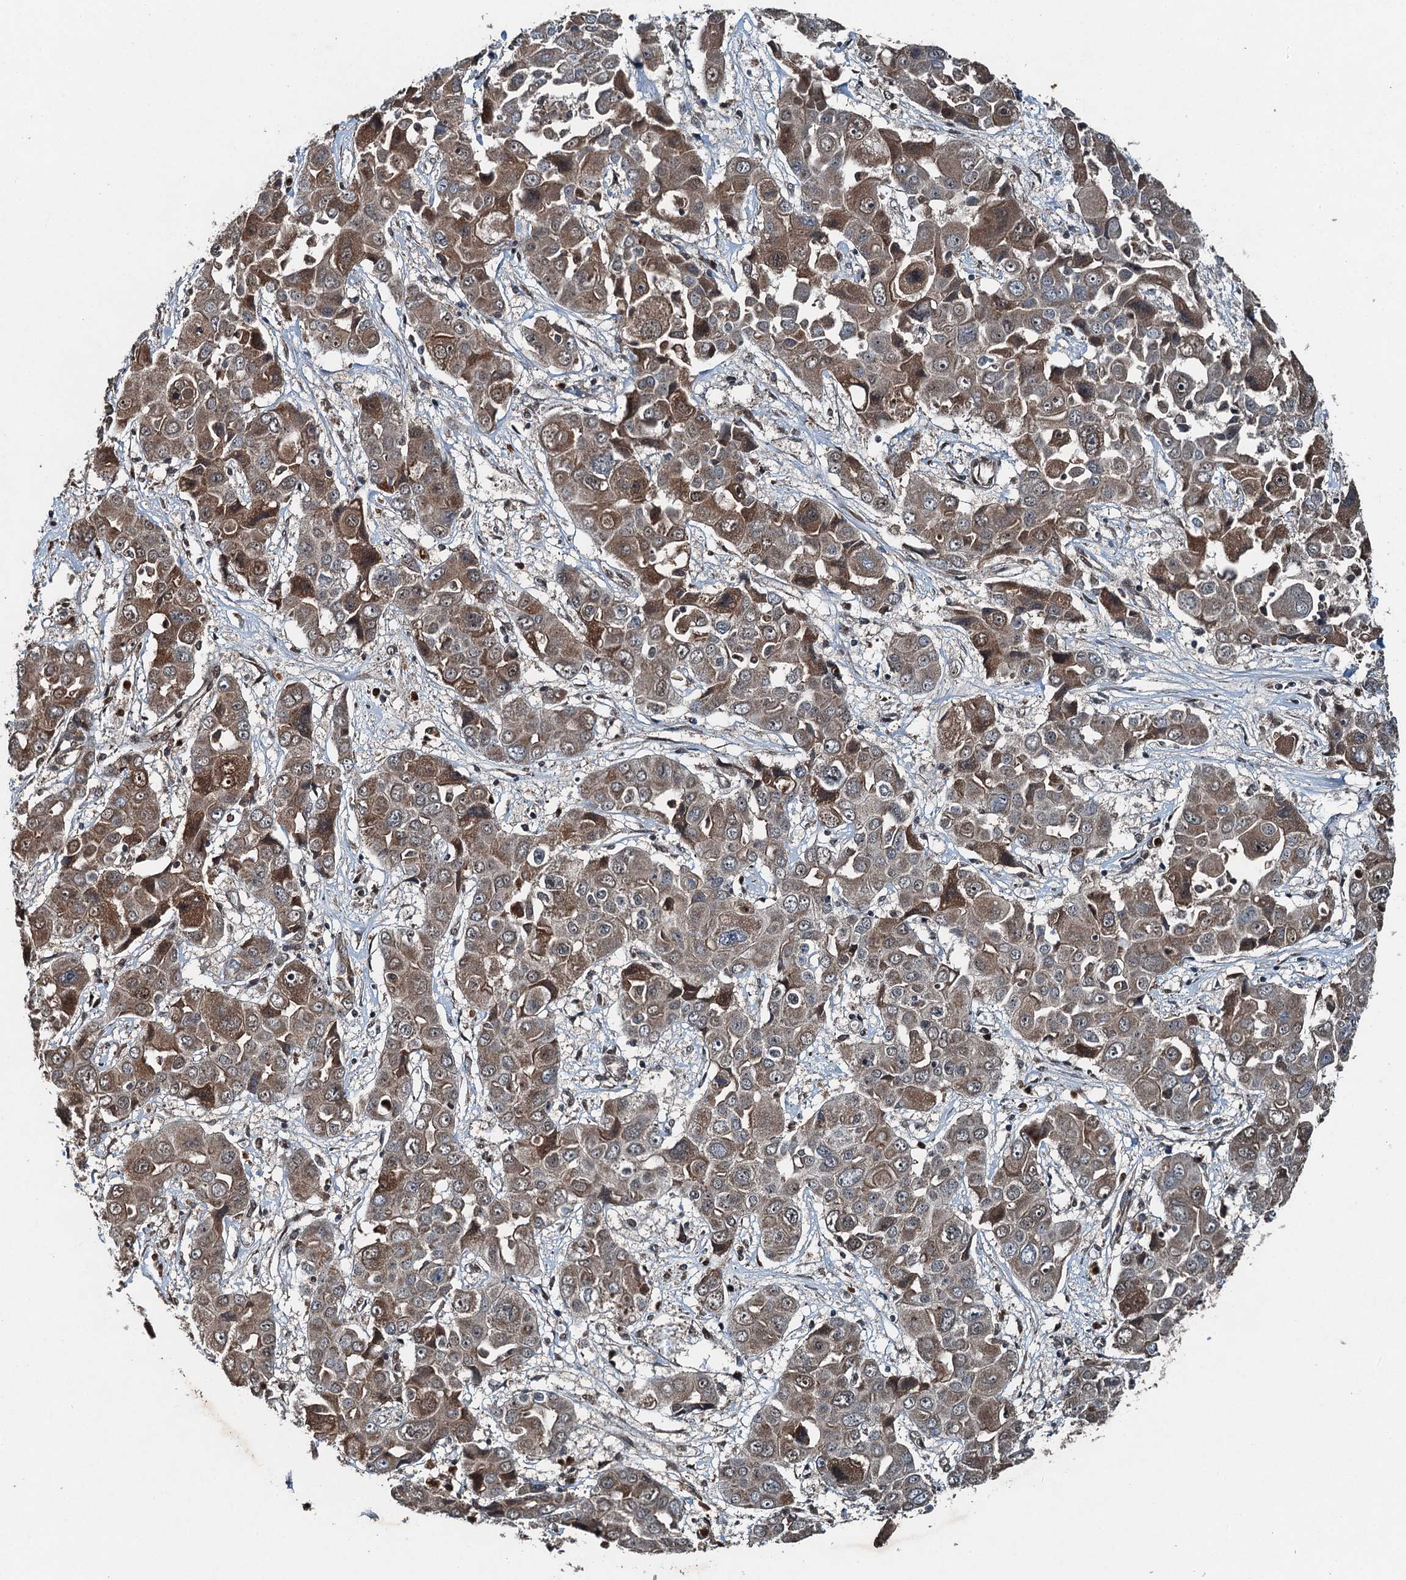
{"staining": {"intensity": "moderate", "quantity": "25%-75%", "location": "cytoplasmic/membranous,nuclear"}, "tissue": "liver cancer", "cell_type": "Tumor cells", "image_type": "cancer", "snomed": [{"axis": "morphology", "description": "Cholangiocarcinoma"}, {"axis": "topography", "description": "Liver"}], "caption": "Tumor cells display medium levels of moderate cytoplasmic/membranous and nuclear expression in approximately 25%-75% of cells in human liver cancer.", "gene": "UBXN6", "patient": {"sex": "male", "age": 67}}